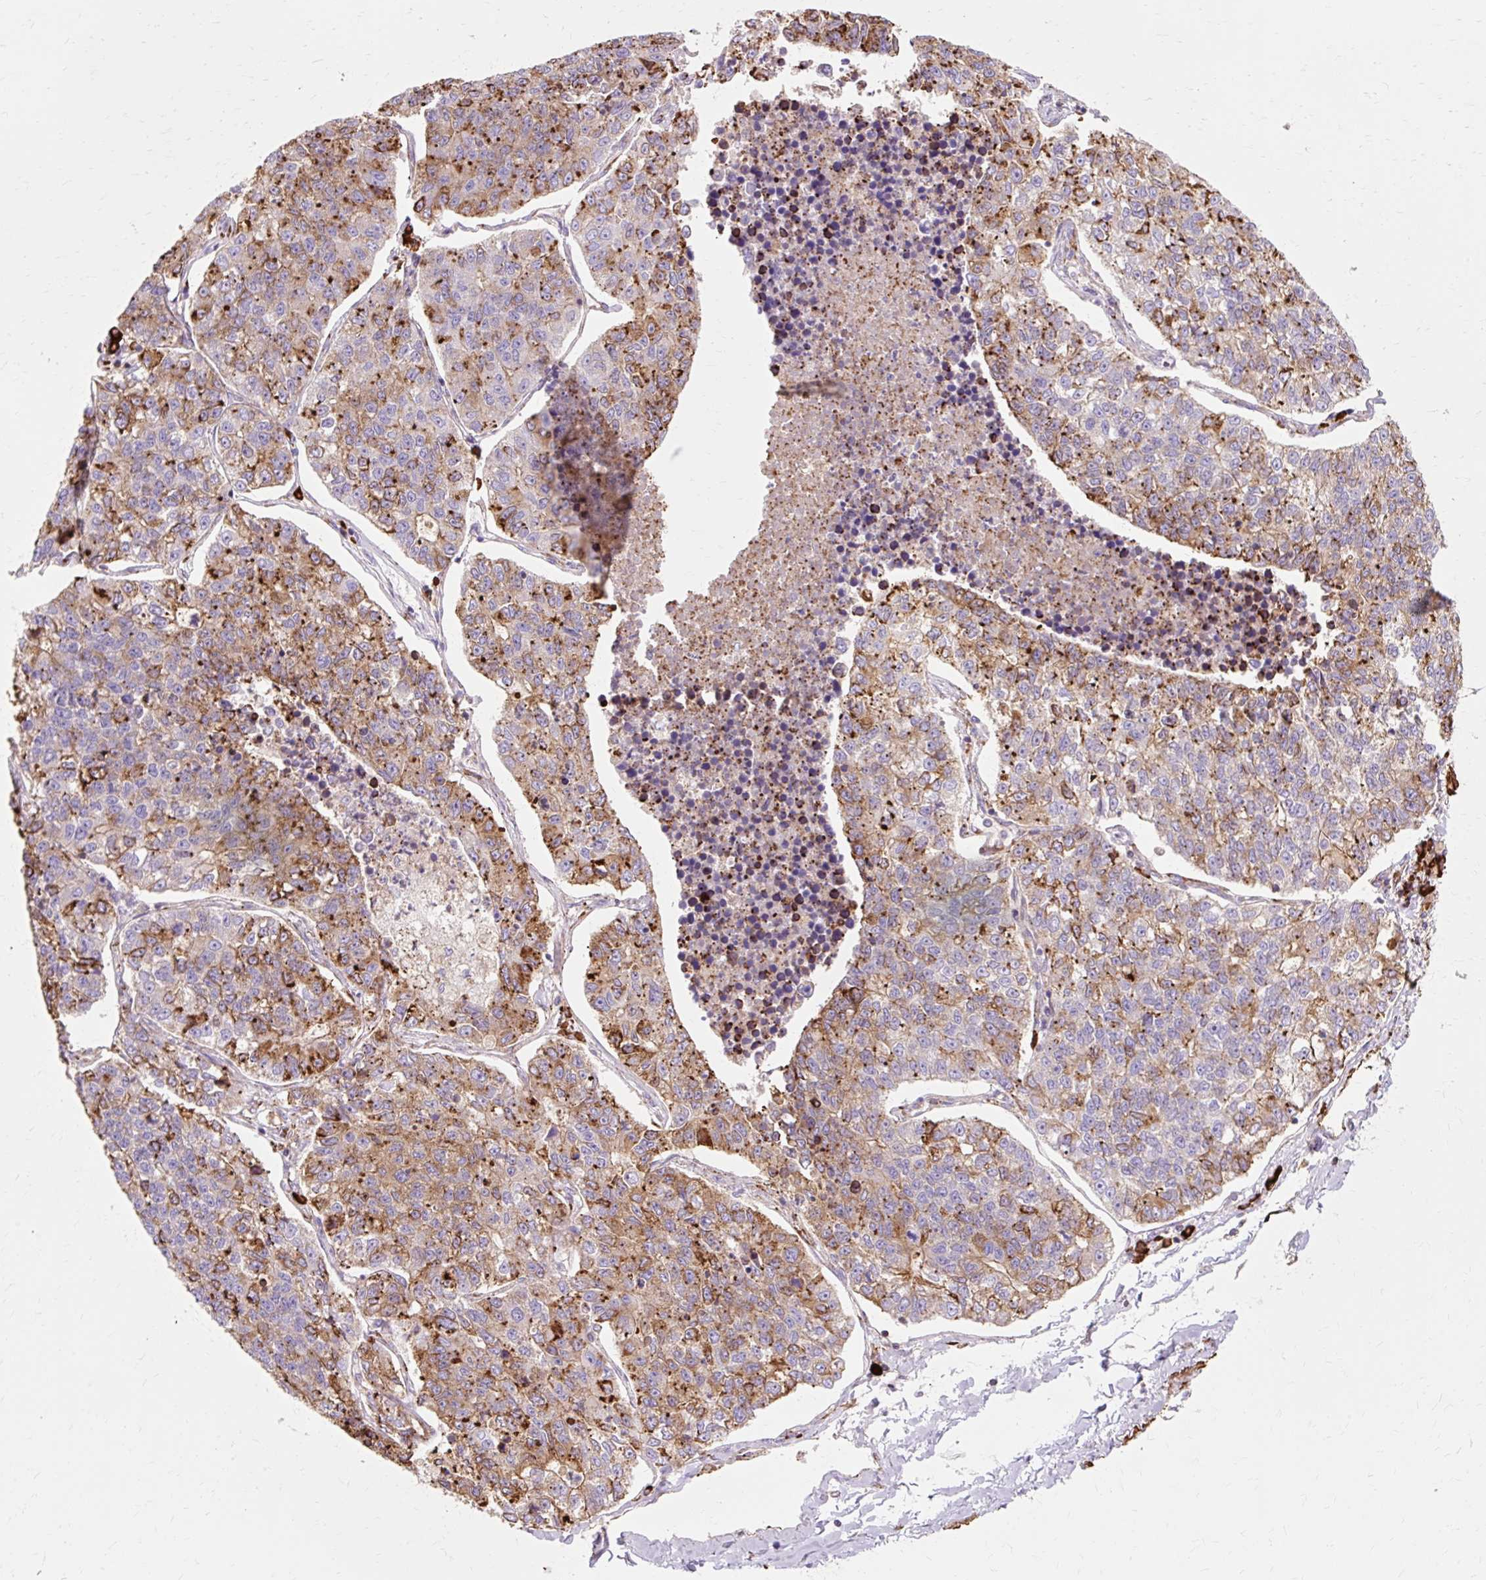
{"staining": {"intensity": "moderate", "quantity": "25%-75%", "location": "cytoplasmic/membranous"}, "tissue": "lung cancer", "cell_type": "Tumor cells", "image_type": "cancer", "snomed": [{"axis": "morphology", "description": "Adenocarcinoma, NOS"}, {"axis": "topography", "description": "Lung"}], "caption": "Lung adenocarcinoma stained with immunohistochemistry demonstrates moderate cytoplasmic/membranous staining in approximately 25%-75% of tumor cells.", "gene": "TBC1D2B", "patient": {"sex": "male", "age": 49}}